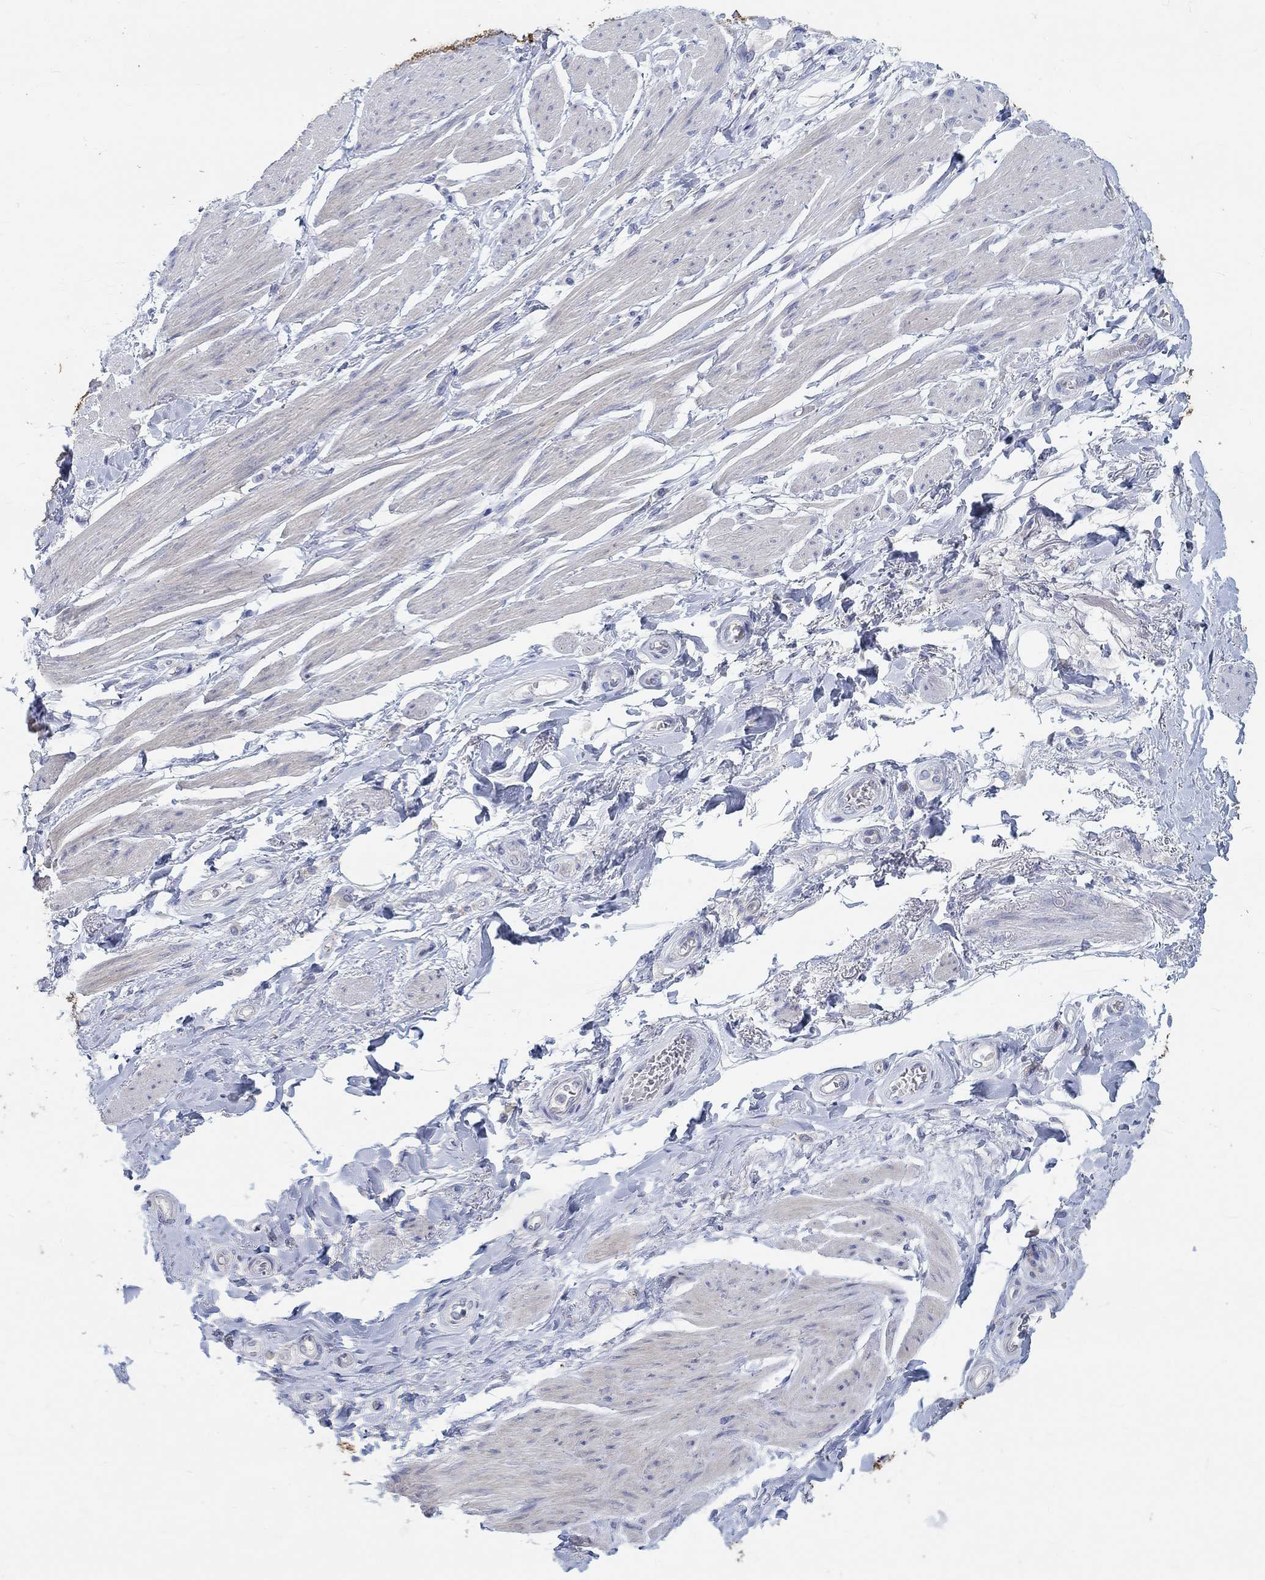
{"staining": {"intensity": "negative", "quantity": "none", "location": "none"}, "tissue": "soft tissue", "cell_type": "Fibroblasts", "image_type": "normal", "snomed": [{"axis": "morphology", "description": "Normal tissue, NOS"}, {"axis": "topography", "description": "Skeletal muscle"}, {"axis": "topography", "description": "Anal"}, {"axis": "topography", "description": "Peripheral nerve tissue"}], "caption": "The photomicrograph exhibits no staining of fibroblasts in unremarkable soft tissue.", "gene": "NAV3", "patient": {"sex": "male", "age": 53}}